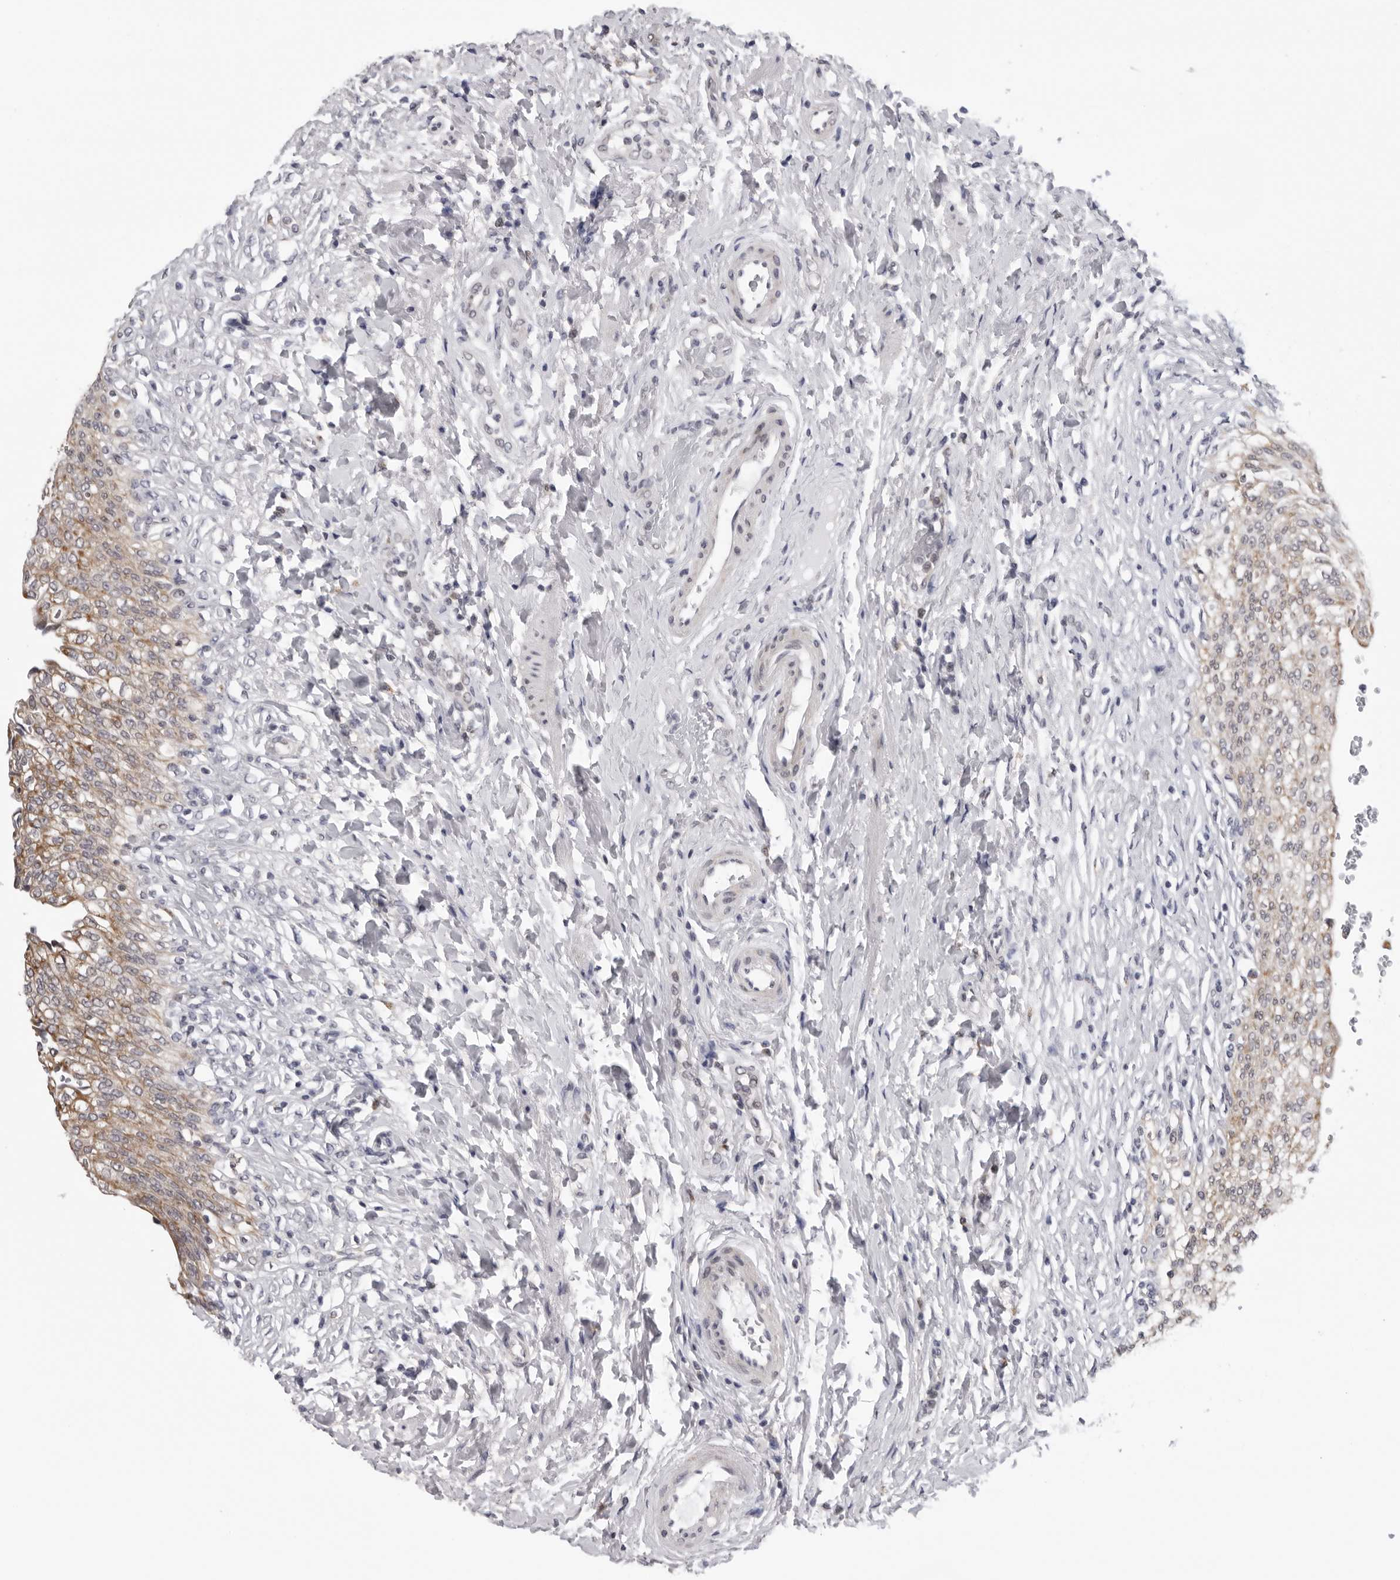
{"staining": {"intensity": "weak", "quantity": "25%-75%", "location": "cytoplasmic/membranous"}, "tissue": "urinary bladder", "cell_type": "Urothelial cells", "image_type": "normal", "snomed": [{"axis": "morphology", "description": "Urothelial carcinoma, High grade"}, {"axis": "topography", "description": "Urinary bladder"}], "caption": "DAB immunohistochemical staining of normal human urinary bladder displays weak cytoplasmic/membranous protein positivity in about 25%-75% of urothelial cells. The staining was performed using DAB (3,3'-diaminobenzidine), with brown indicating positive protein expression. Nuclei are stained blue with hematoxylin.", "gene": "CPT2", "patient": {"sex": "male", "age": 46}}